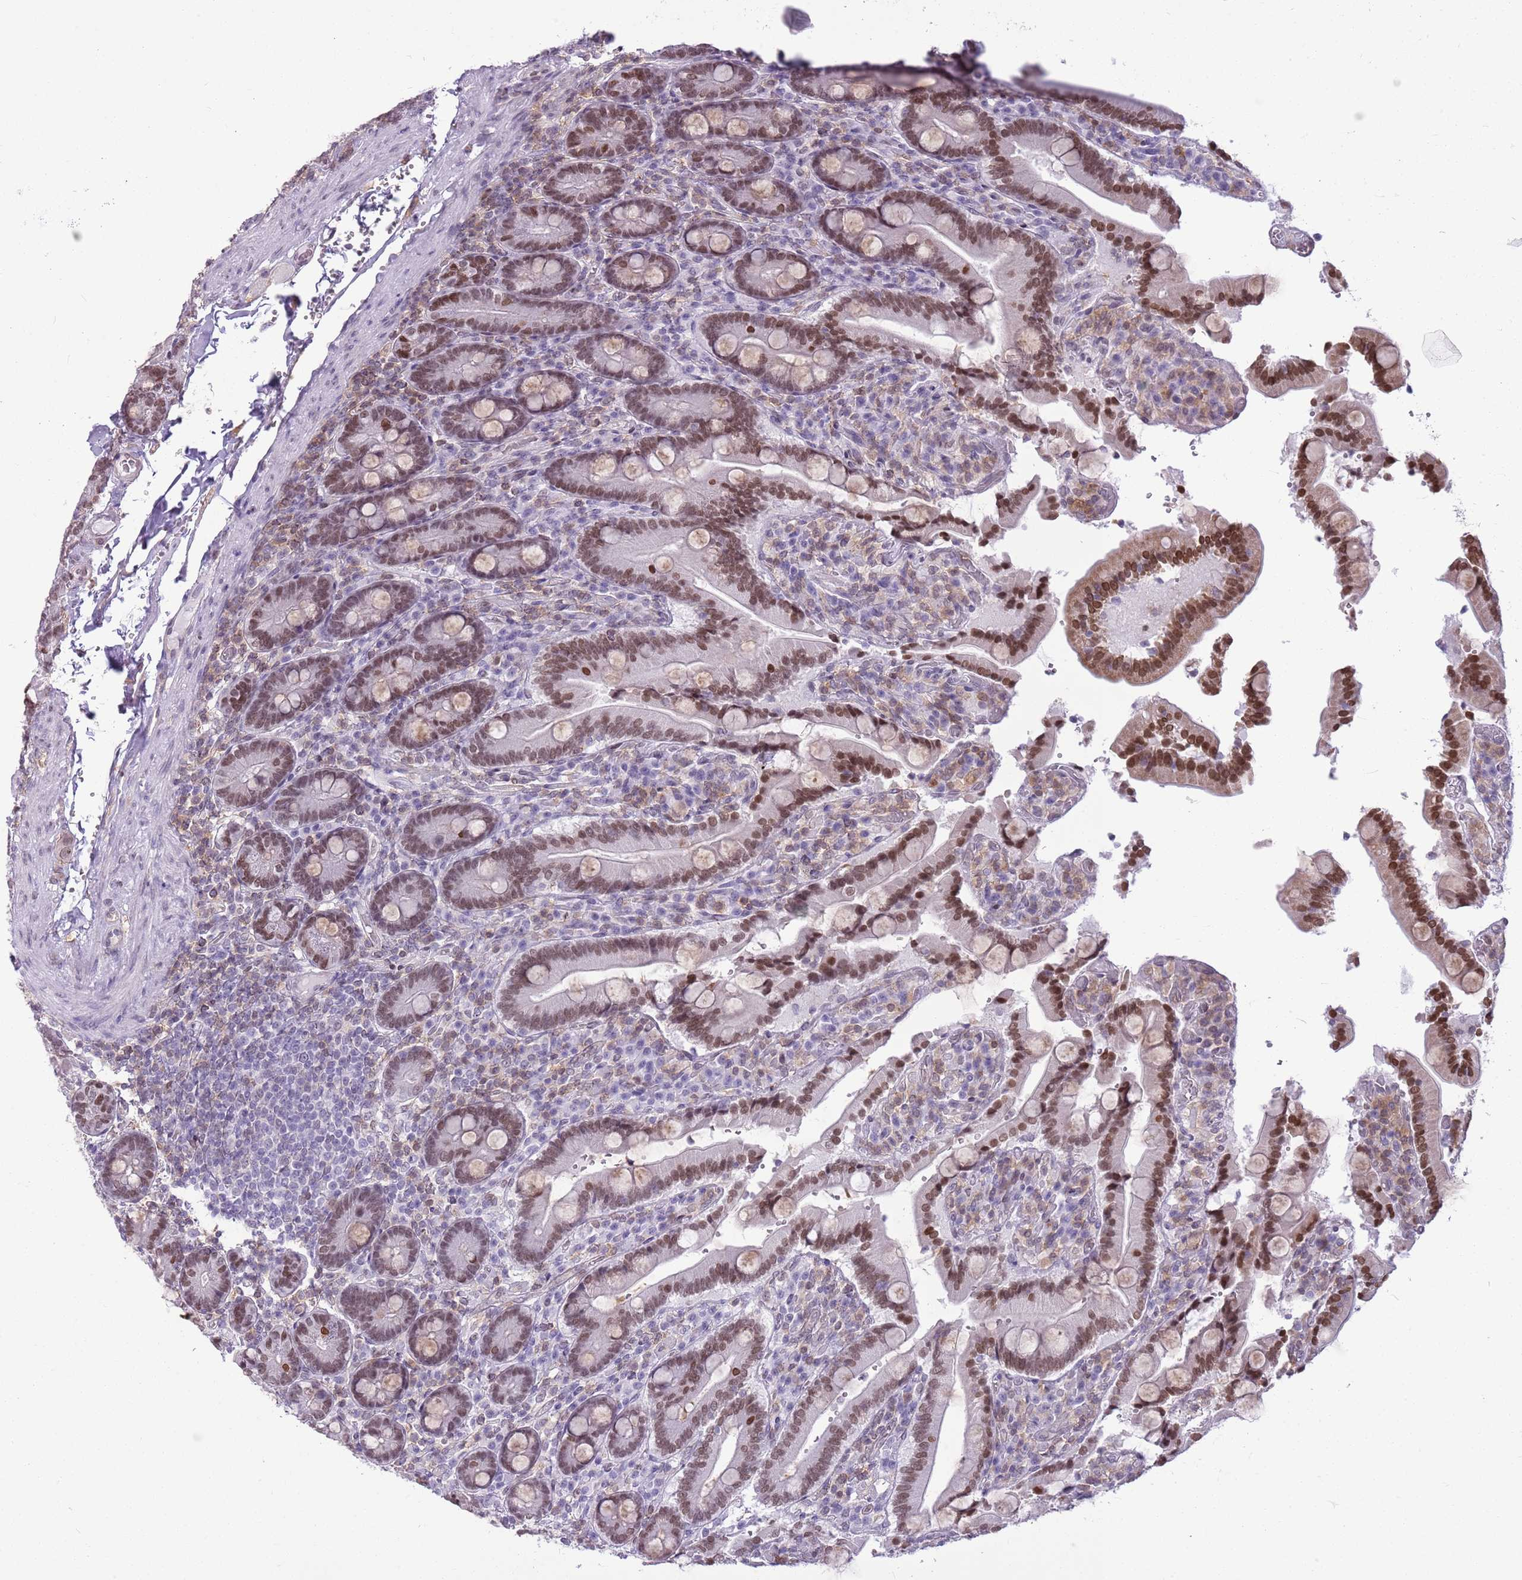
{"staining": {"intensity": "moderate", "quantity": ">75%", "location": "nuclear"}, "tissue": "duodenum", "cell_type": "Glandular cells", "image_type": "normal", "snomed": [{"axis": "morphology", "description": "Normal tissue, NOS"}, {"axis": "topography", "description": "Duodenum"}], "caption": "A photomicrograph of duodenum stained for a protein exhibits moderate nuclear brown staining in glandular cells.", "gene": "DHX32", "patient": {"sex": "female", "age": 62}}